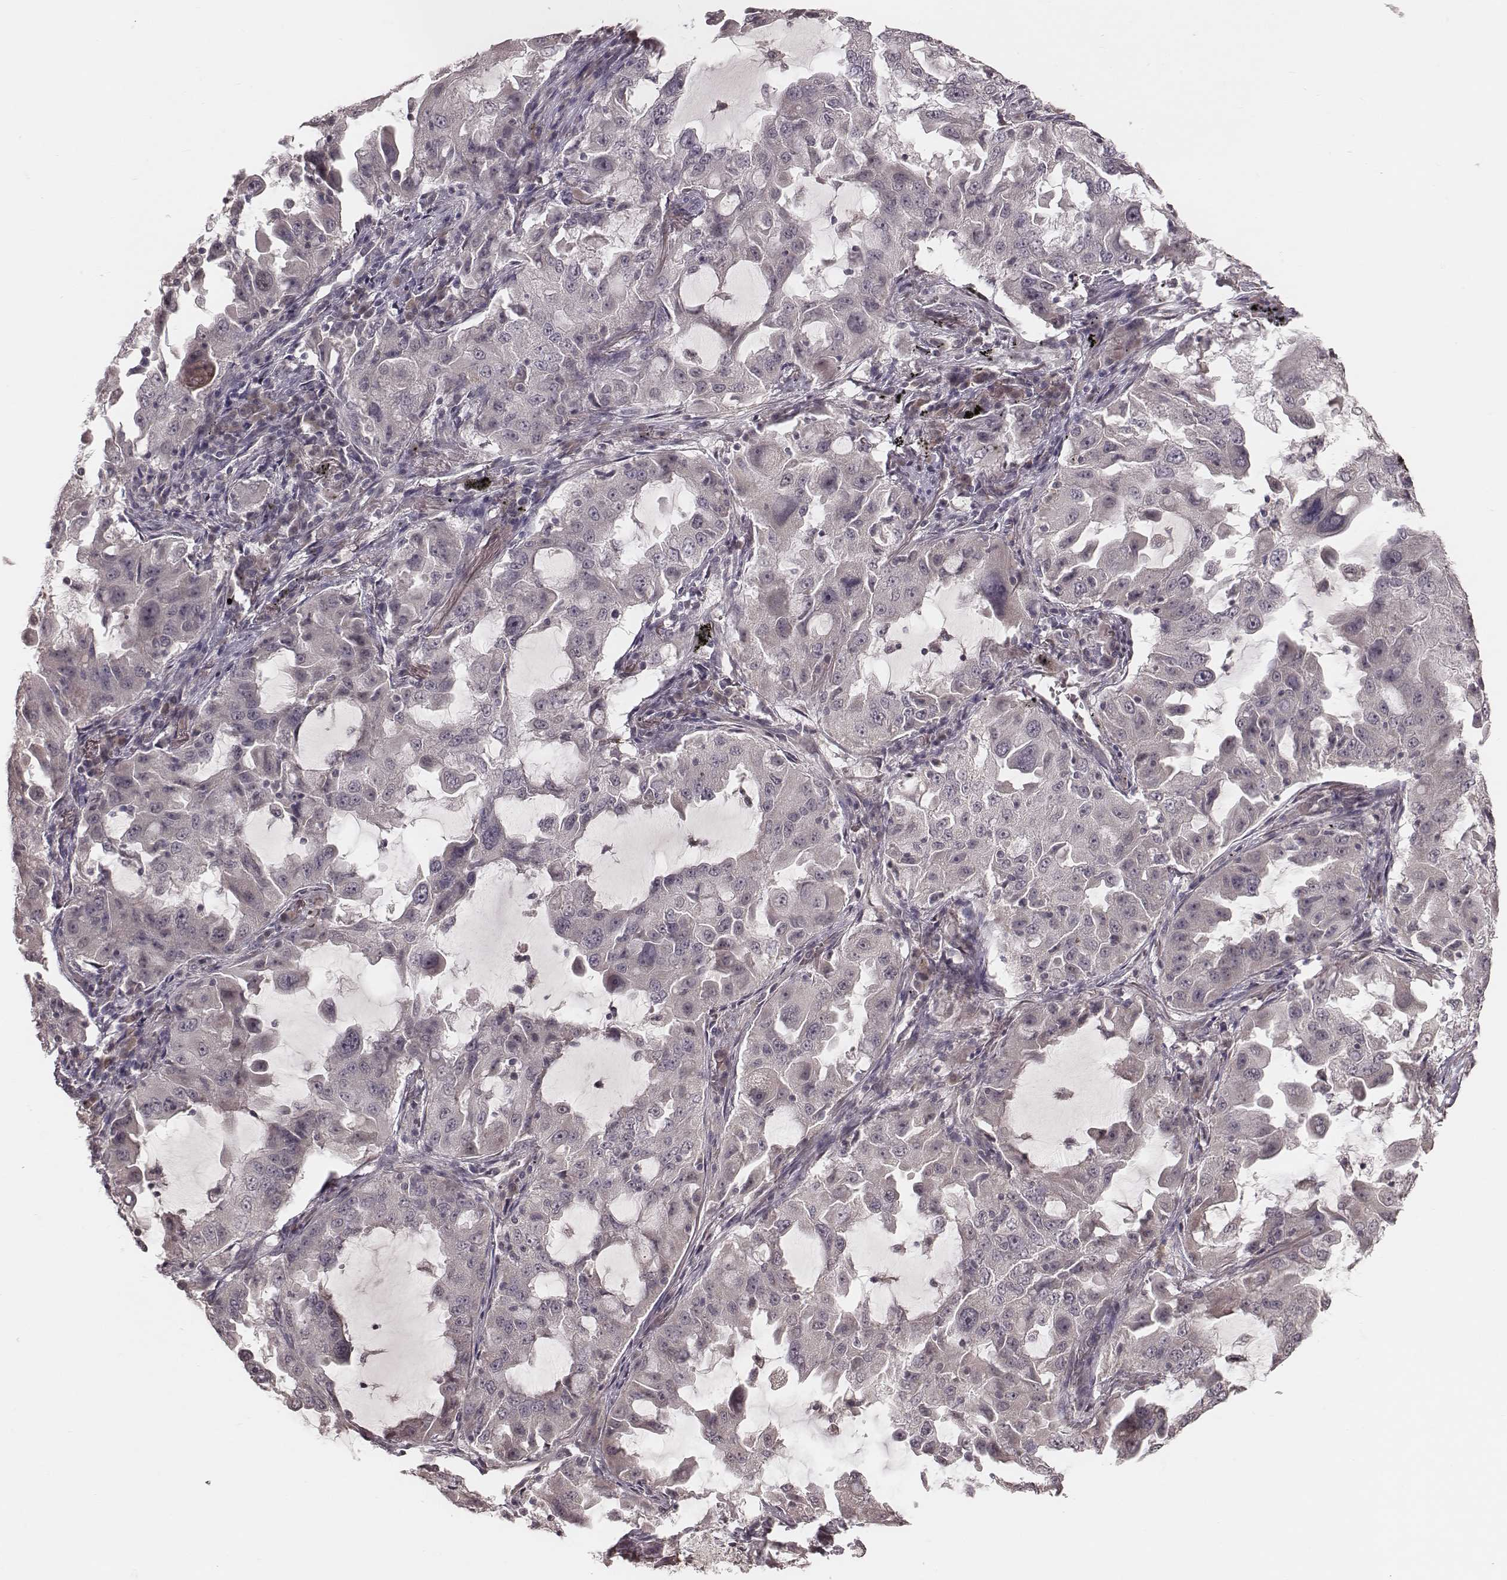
{"staining": {"intensity": "negative", "quantity": "none", "location": "none"}, "tissue": "lung cancer", "cell_type": "Tumor cells", "image_type": "cancer", "snomed": [{"axis": "morphology", "description": "Adenocarcinoma, NOS"}, {"axis": "topography", "description": "Lung"}], "caption": "DAB immunohistochemical staining of human lung cancer (adenocarcinoma) displays no significant staining in tumor cells.", "gene": "IL5", "patient": {"sex": "female", "age": 61}}